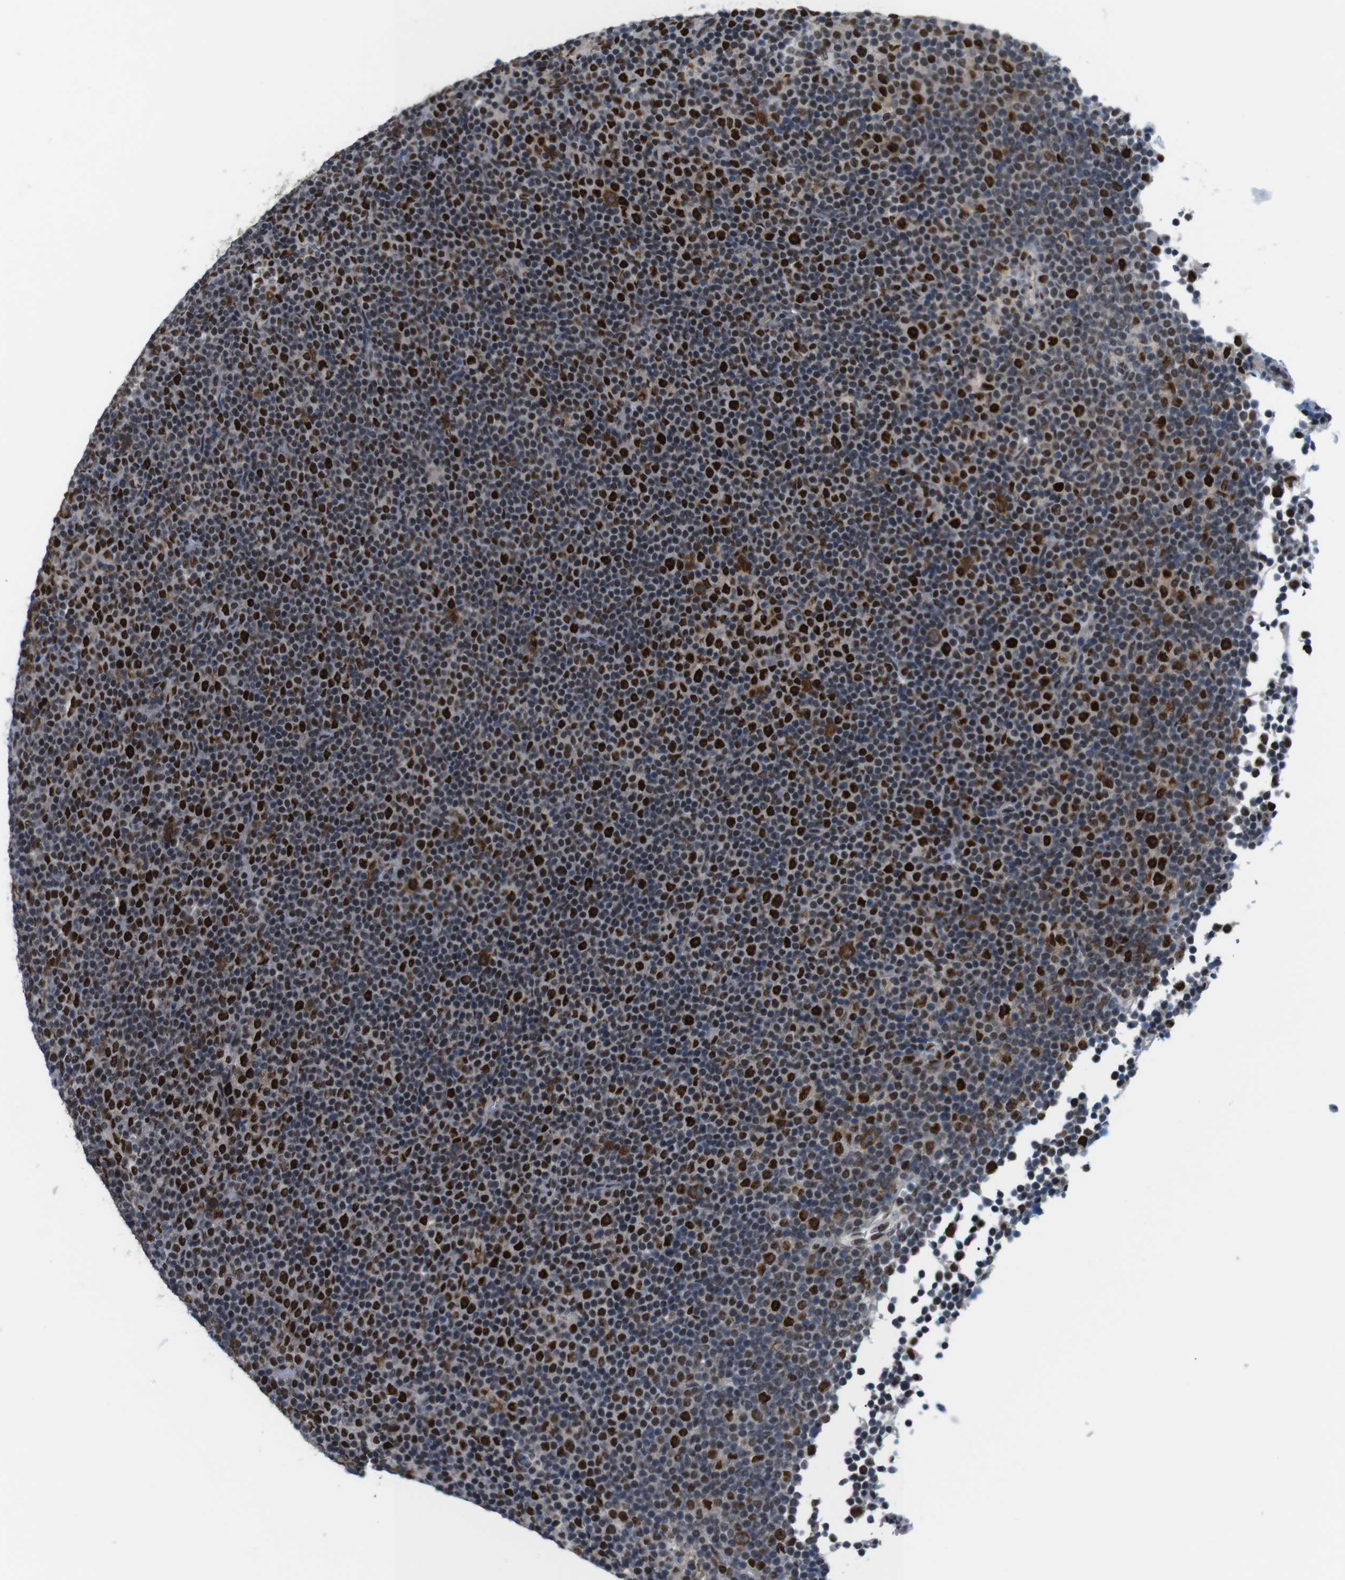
{"staining": {"intensity": "strong", "quantity": "25%-75%", "location": "nuclear"}, "tissue": "lymphoma", "cell_type": "Tumor cells", "image_type": "cancer", "snomed": [{"axis": "morphology", "description": "Malignant lymphoma, non-Hodgkin's type, Low grade"}, {"axis": "topography", "description": "Lymph node"}], "caption": "This image exhibits IHC staining of human lymphoma, with high strong nuclear positivity in approximately 25%-75% of tumor cells.", "gene": "PSME3", "patient": {"sex": "female", "age": 67}}